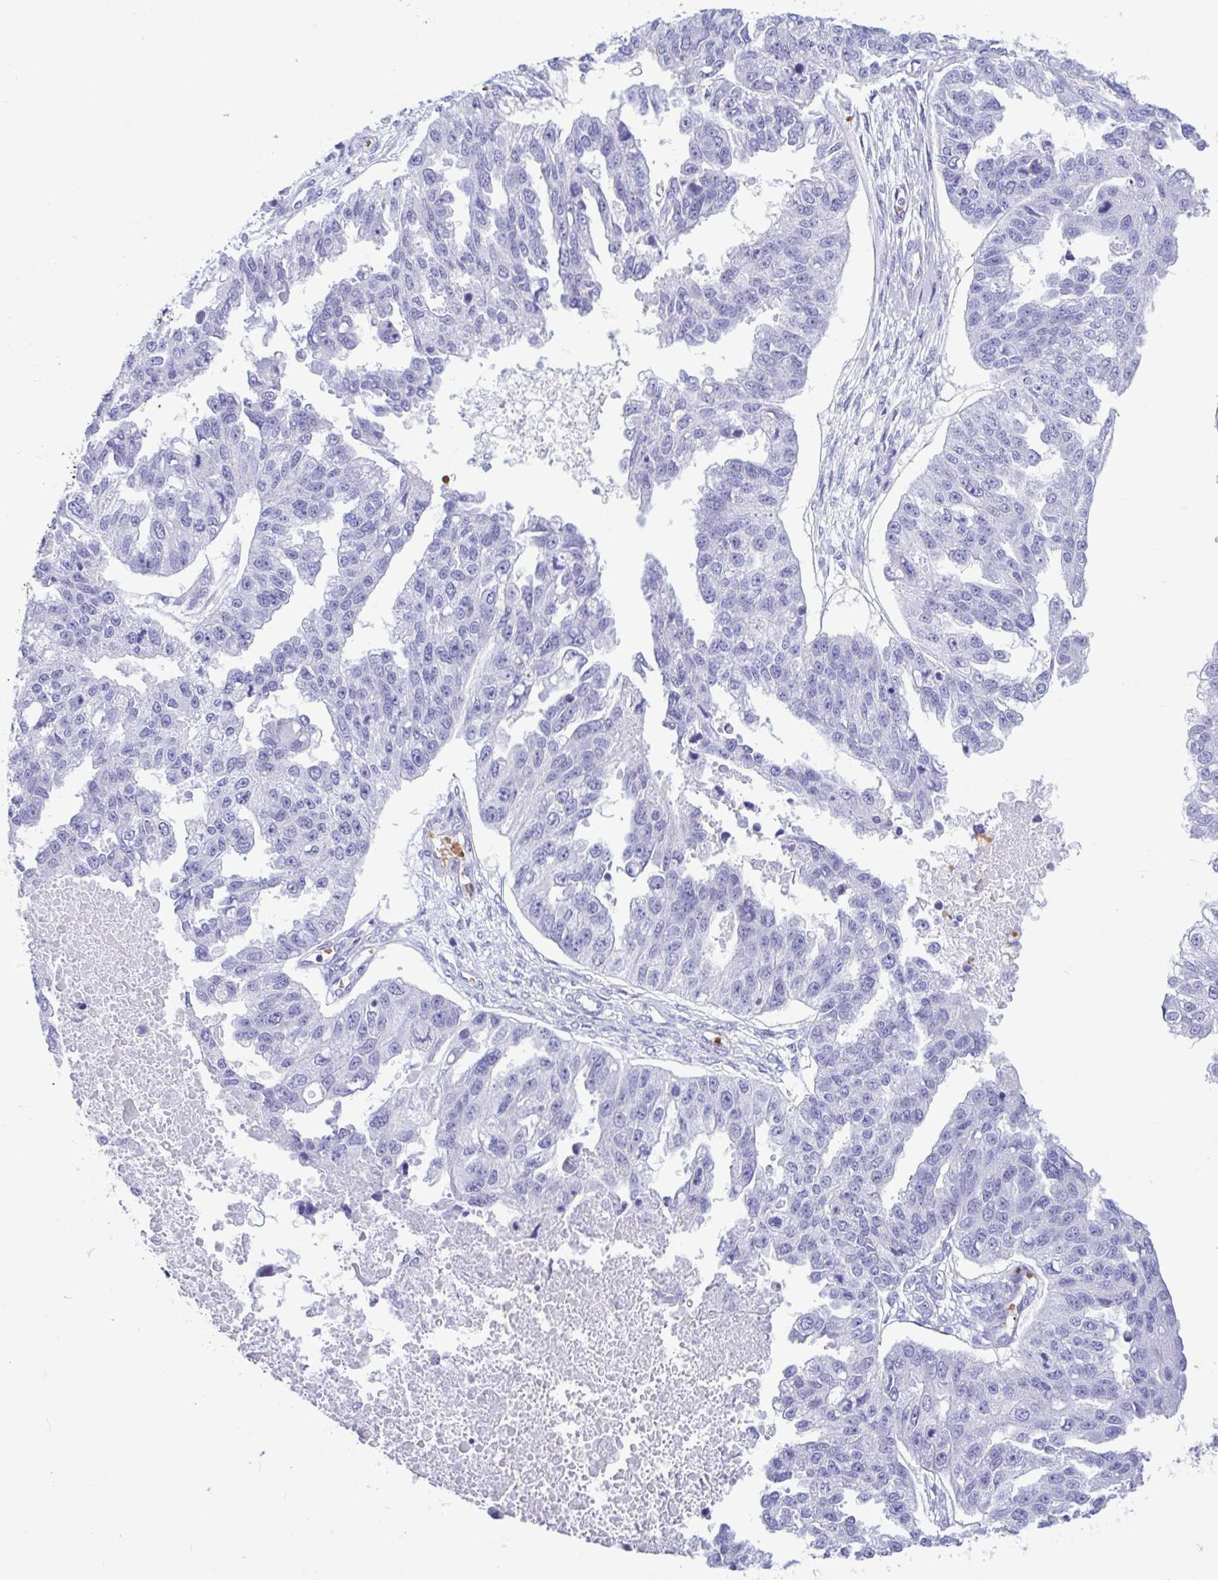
{"staining": {"intensity": "negative", "quantity": "none", "location": "none"}, "tissue": "ovarian cancer", "cell_type": "Tumor cells", "image_type": "cancer", "snomed": [{"axis": "morphology", "description": "Cystadenocarcinoma, serous, NOS"}, {"axis": "topography", "description": "Ovary"}], "caption": "Photomicrograph shows no significant protein expression in tumor cells of serous cystadenocarcinoma (ovarian). The staining was performed using DAB (3,3'-diaminobenzidine) to visualize the protein expression in brown, while the nuclei were stained in blue with hematoxylin (Magnification: 20x).", "gene": "TMEM79", "patient": {"sex": "female", "age": 58}}